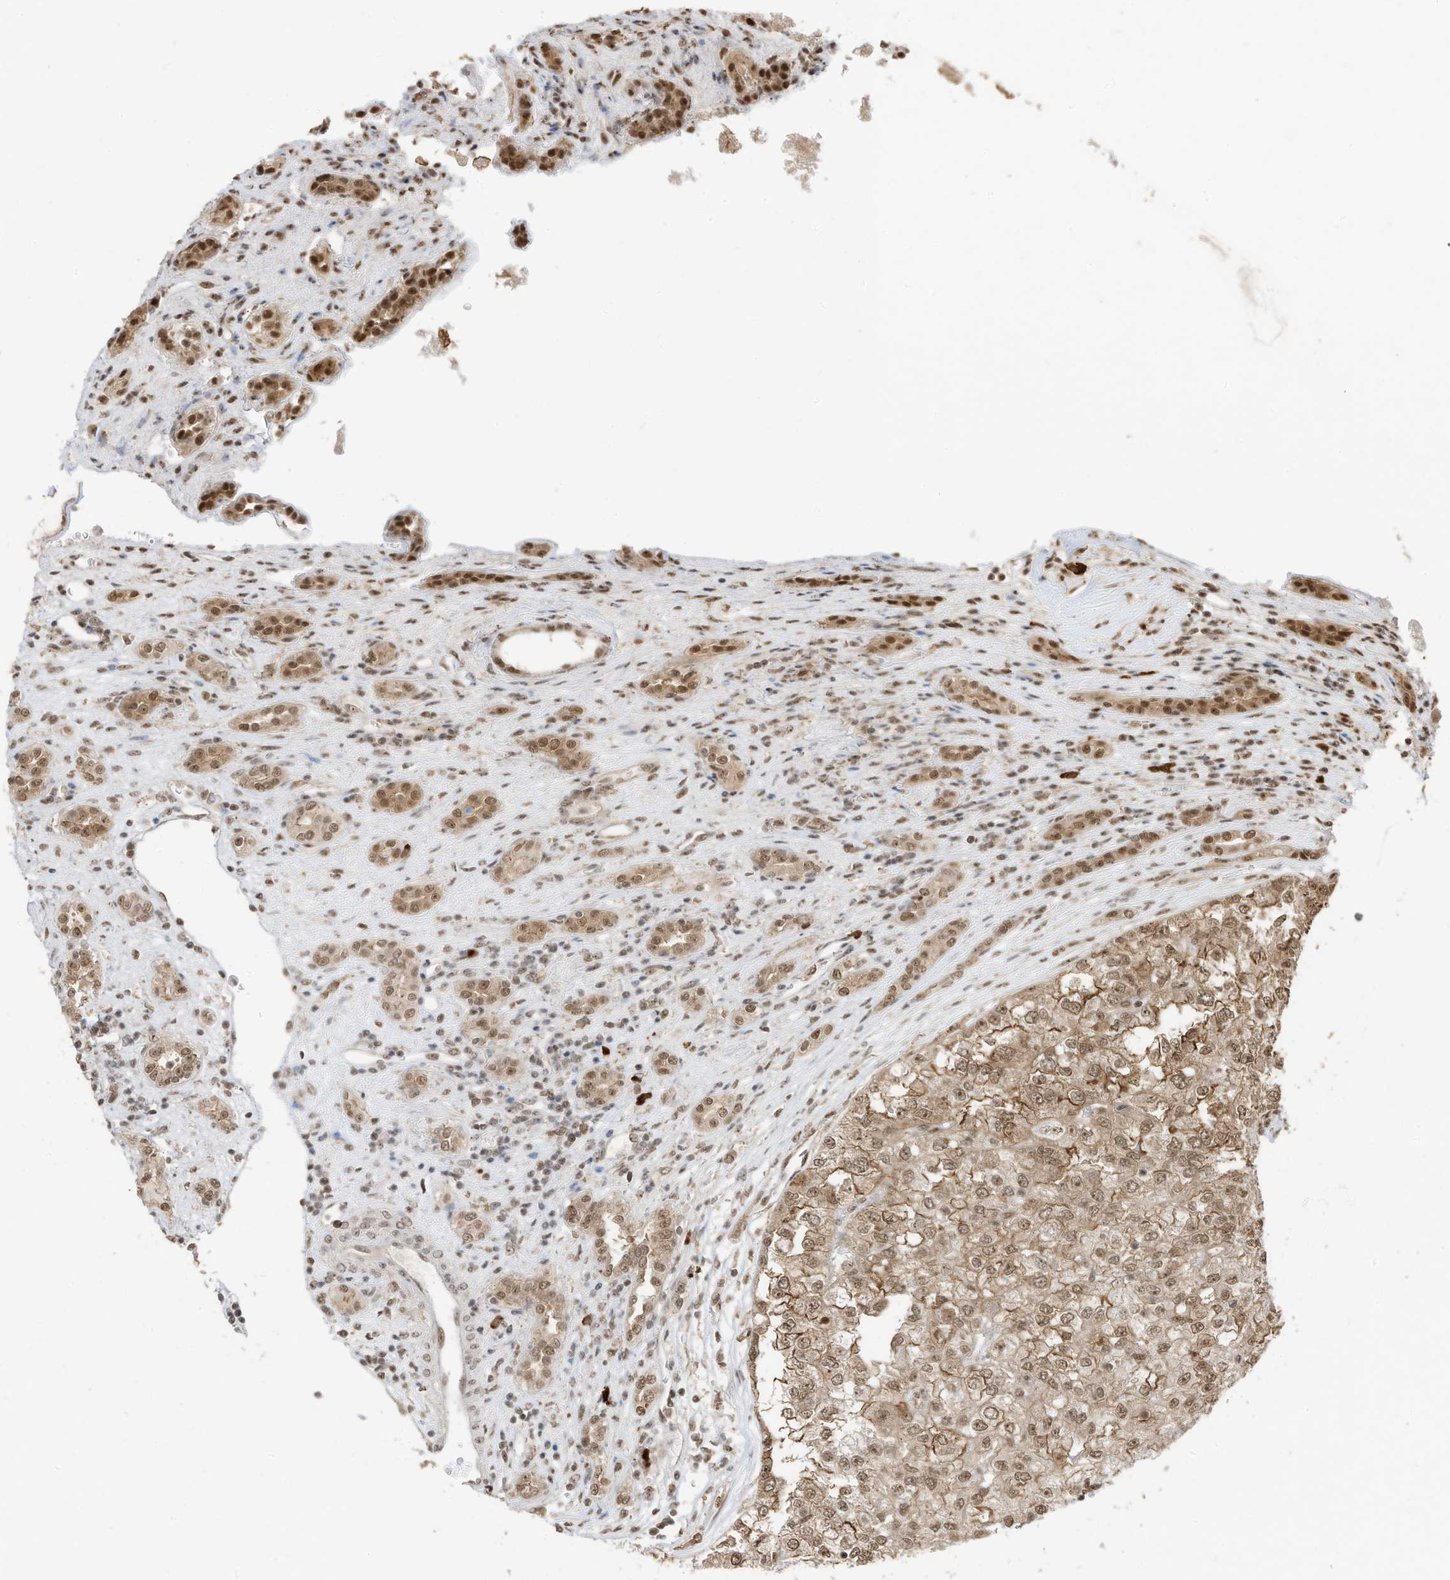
{"staining": {"intensity": "moderate", "quantity": ">75%", "location": "cytoplasmic/membranous,nuclear"}, "tissue": "renal cancer", "cell_type": "Tumor cells", "image_type": "cancer", "snomed": [{"axis": "morphology", "description": "Adenocarcinoma, NOS"}, {"axis": "topography", "description": "Kidney"}], "caption": "Brown immunohistochemical staining in human renal cancer demonstrates moderate cytoplasmic/membranous and nuclear expression in approximately >75% of tumor cells.", "gene": "ZNF195", "patient": {"sex": "female", "age": 54}}